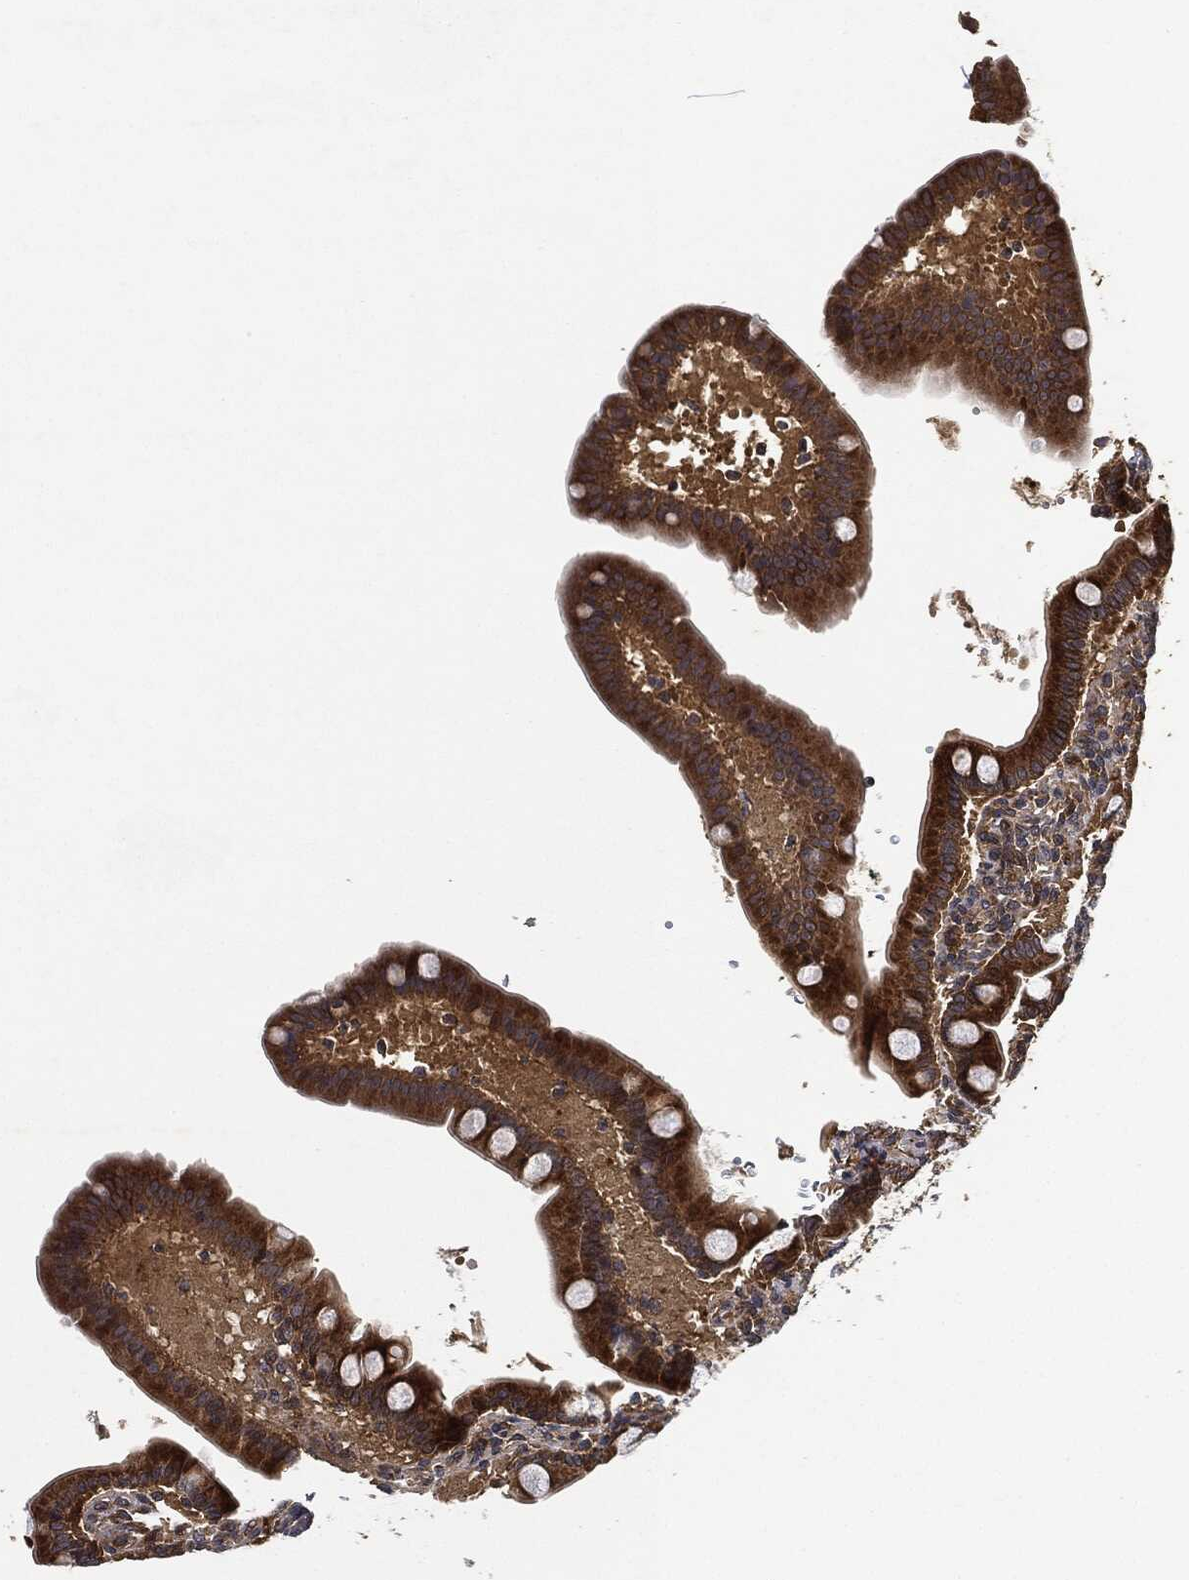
{"staining": {"intensity": "strong", "quantity": ">75%", "location": "cytoplasmic/membranous"}, "tissue": "small intestine", "cell_type": "Glandular cells", "image_type": "normal", "snomed": [{"axis": "morphology", "description": "Normal tissue, NOS"}, {"axis": "topography", "description": "Small intestine"}], "caption": "A brown stain highlights strong cytoplasmic/membranous expression of a protein in glandular cells of unremarkable human small intestine.", "gene": "MLST8", "patient": {"sex": "male", "age": 66}}